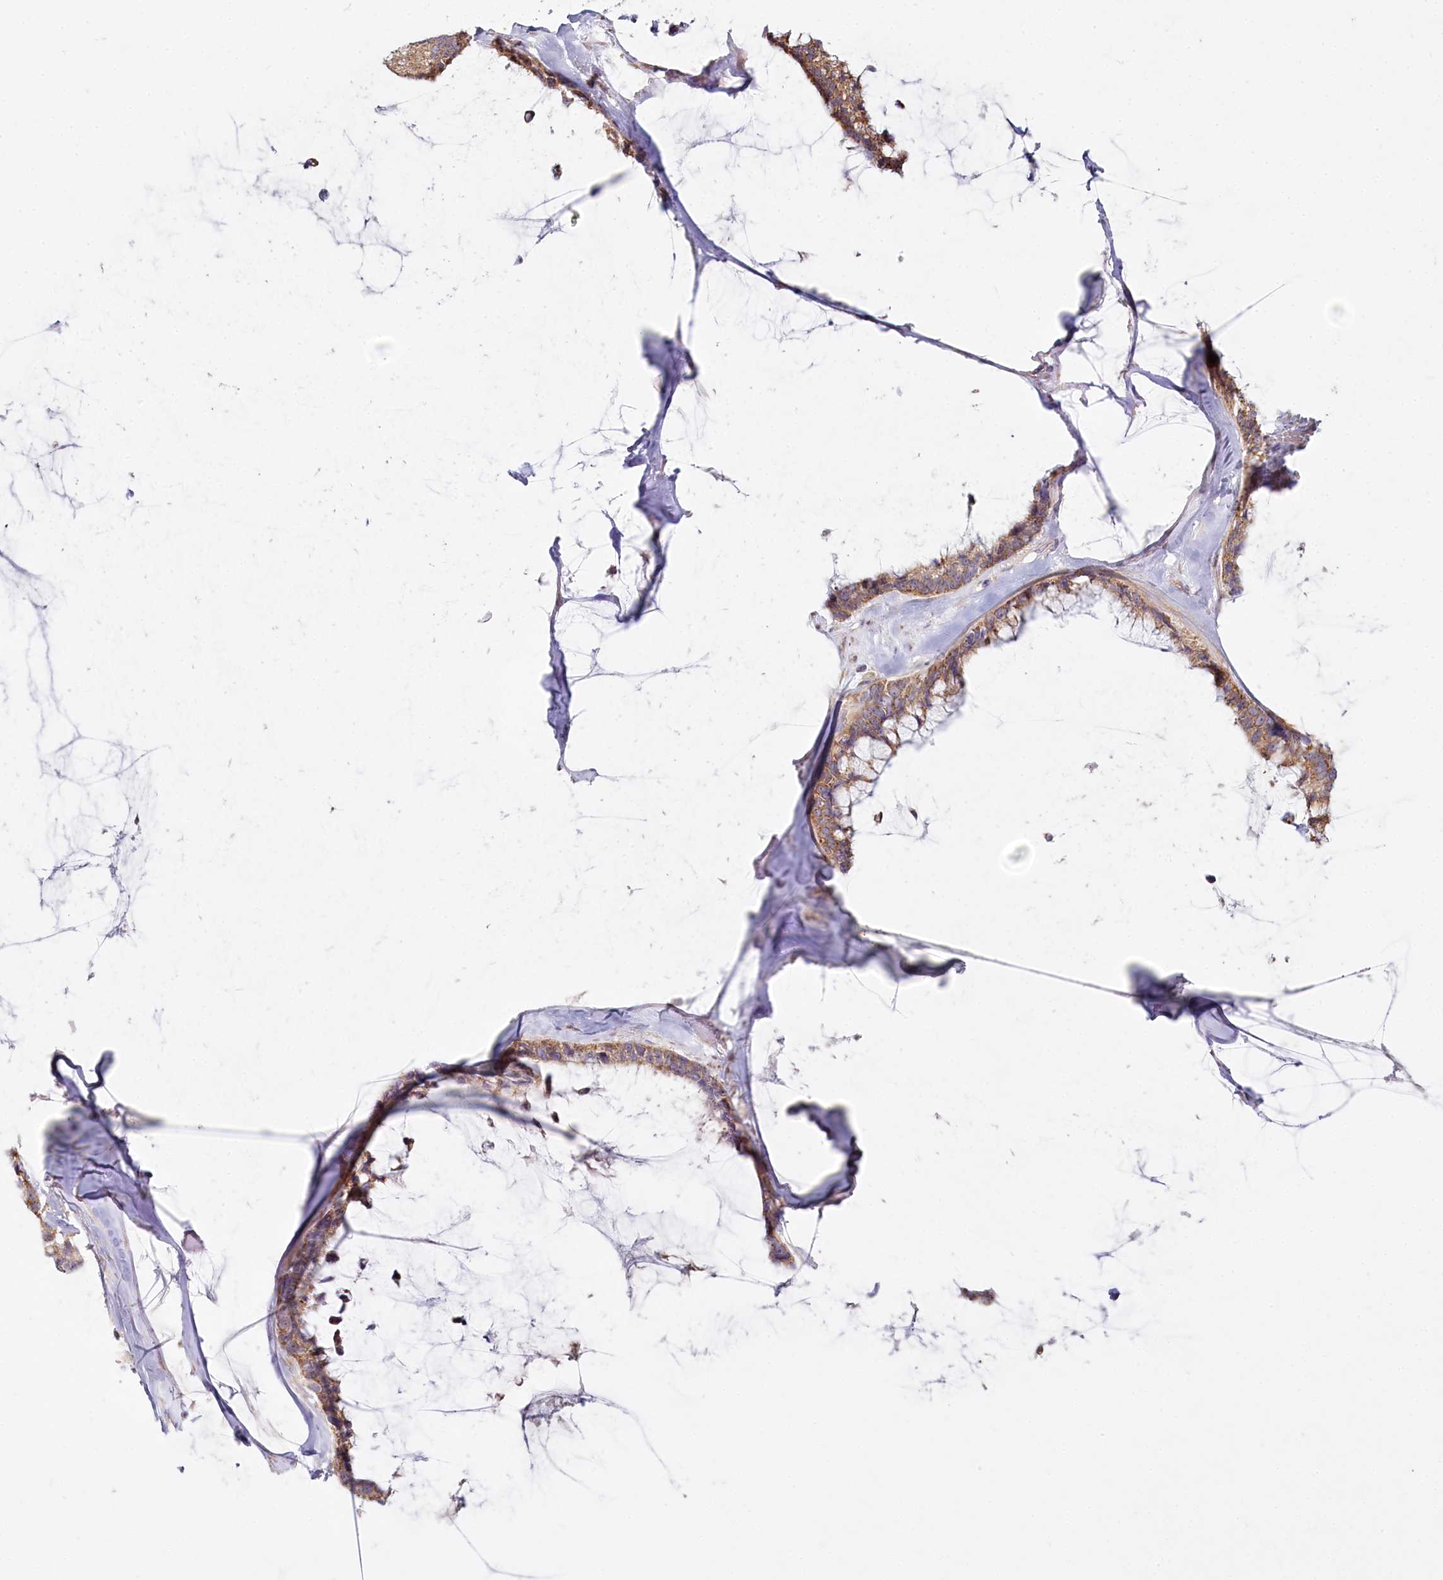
{"staining": {"intensity": "moderate", "quantity": ">75%", "location": "cytoplasmic/membranous"}, "tissue": "ovarian cancer", "cell_type": "Tumor cells", "image_type": "cancer", "snomed": [{"axis": "morphology", "description": "Cystadenocarcinoma, mucinous, NOS"}, {"axis": "topography", "description": "Ovary"}], "caption": "IHC of ovarian cancer (mucinous cystadenocarcinoma) shows medium levels of moderate cytoplasmic/membranous expression in about >75% of tumor cells. The staining was performed using DAB to visualize the protein expression in brown, while the nuclei were stained in blue with hematoxylin (Magnification: 20x).", "gene": "ACOX2", "patient": {"sex": "female", "age": 39}}